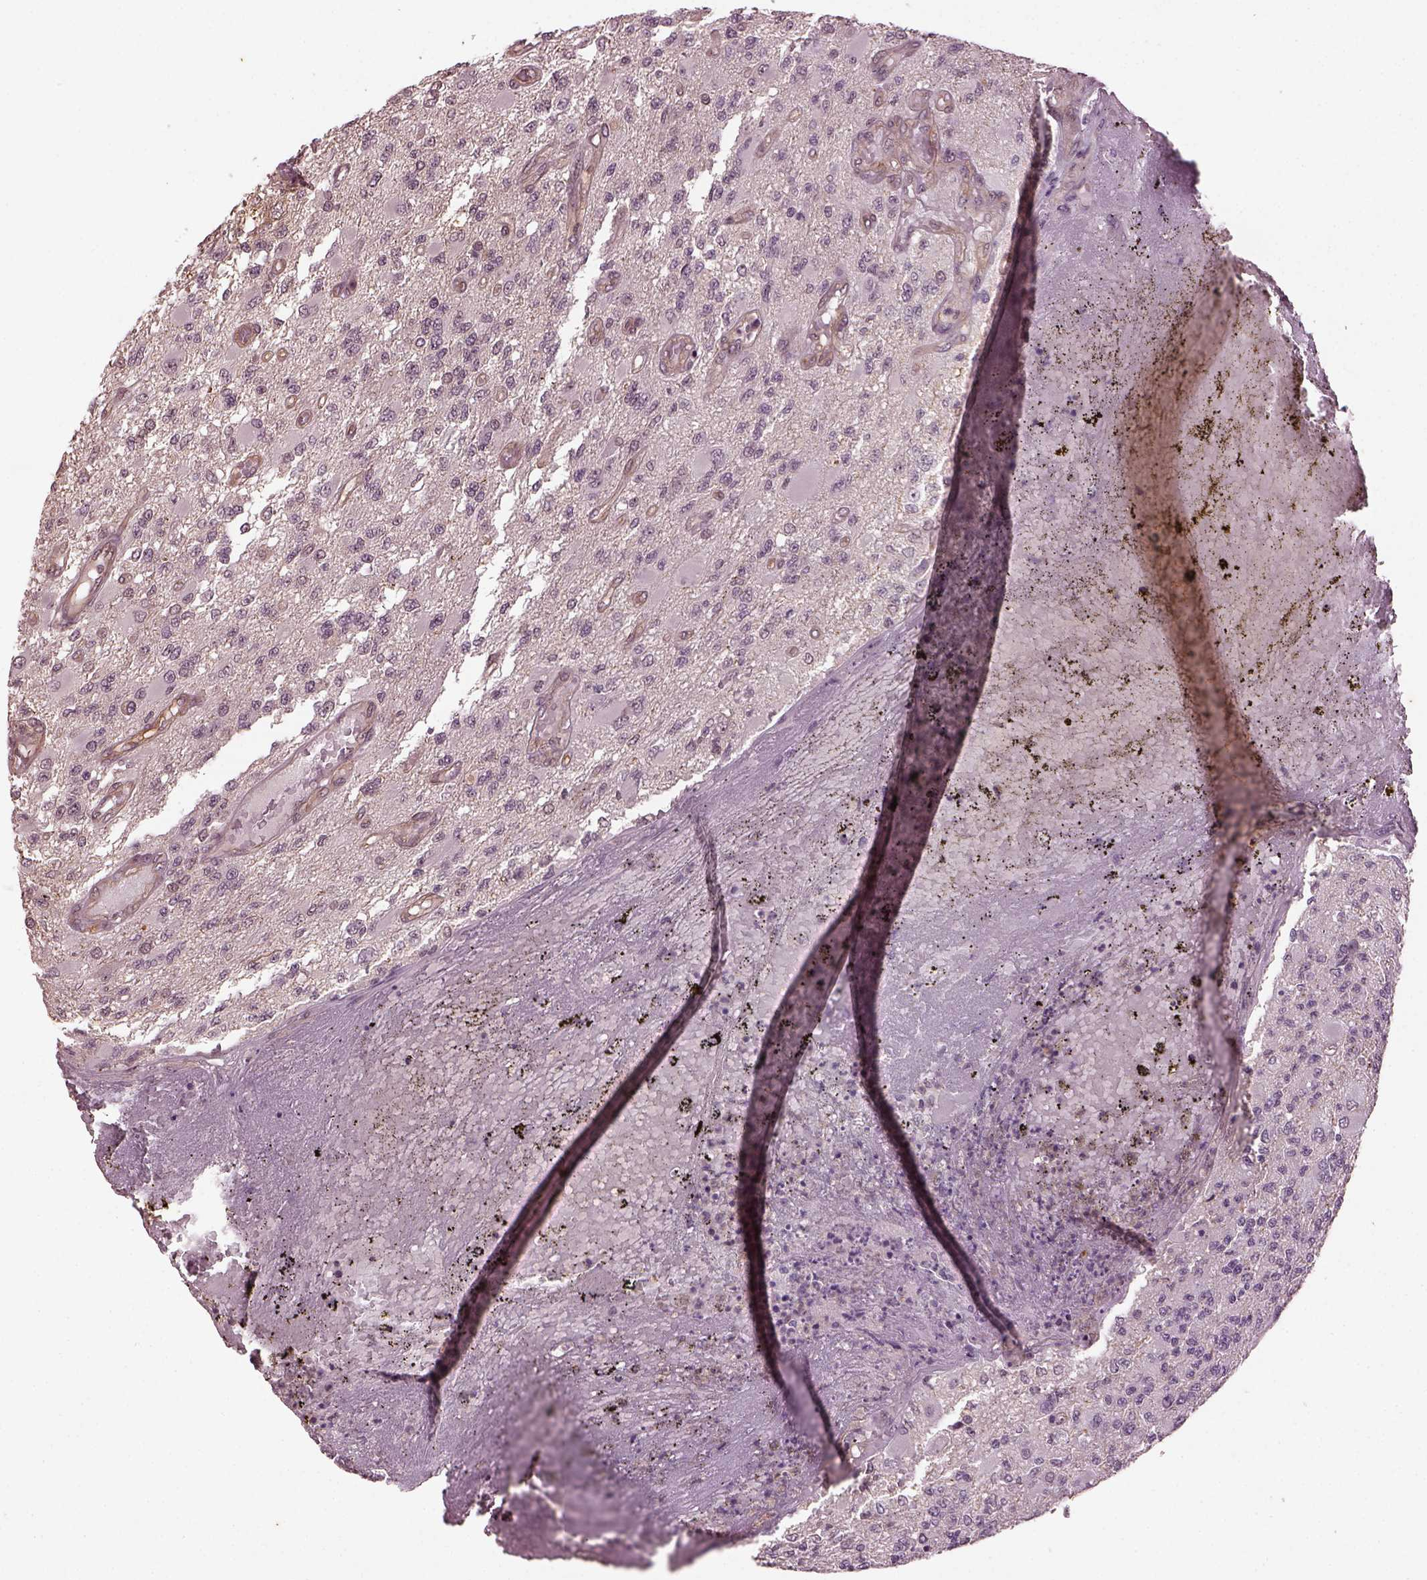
{"staining": {"intensity": "negative", "quantity": "none", "location": "none"}, "tissue": "glioma", "cell_type": "Tumor cells", "image_type": "cancer", "snomed": [{"axis": "morphology", "description": "Glioma, malignant, High grade"}, {"axis": "topography", "description": "Brain"}], "caption": "This is an IHC micrograph of glioma. There is no positivity in tumor cells.", "gene": "GNRH1", "patient": {"sex": "female", "age": 63}}